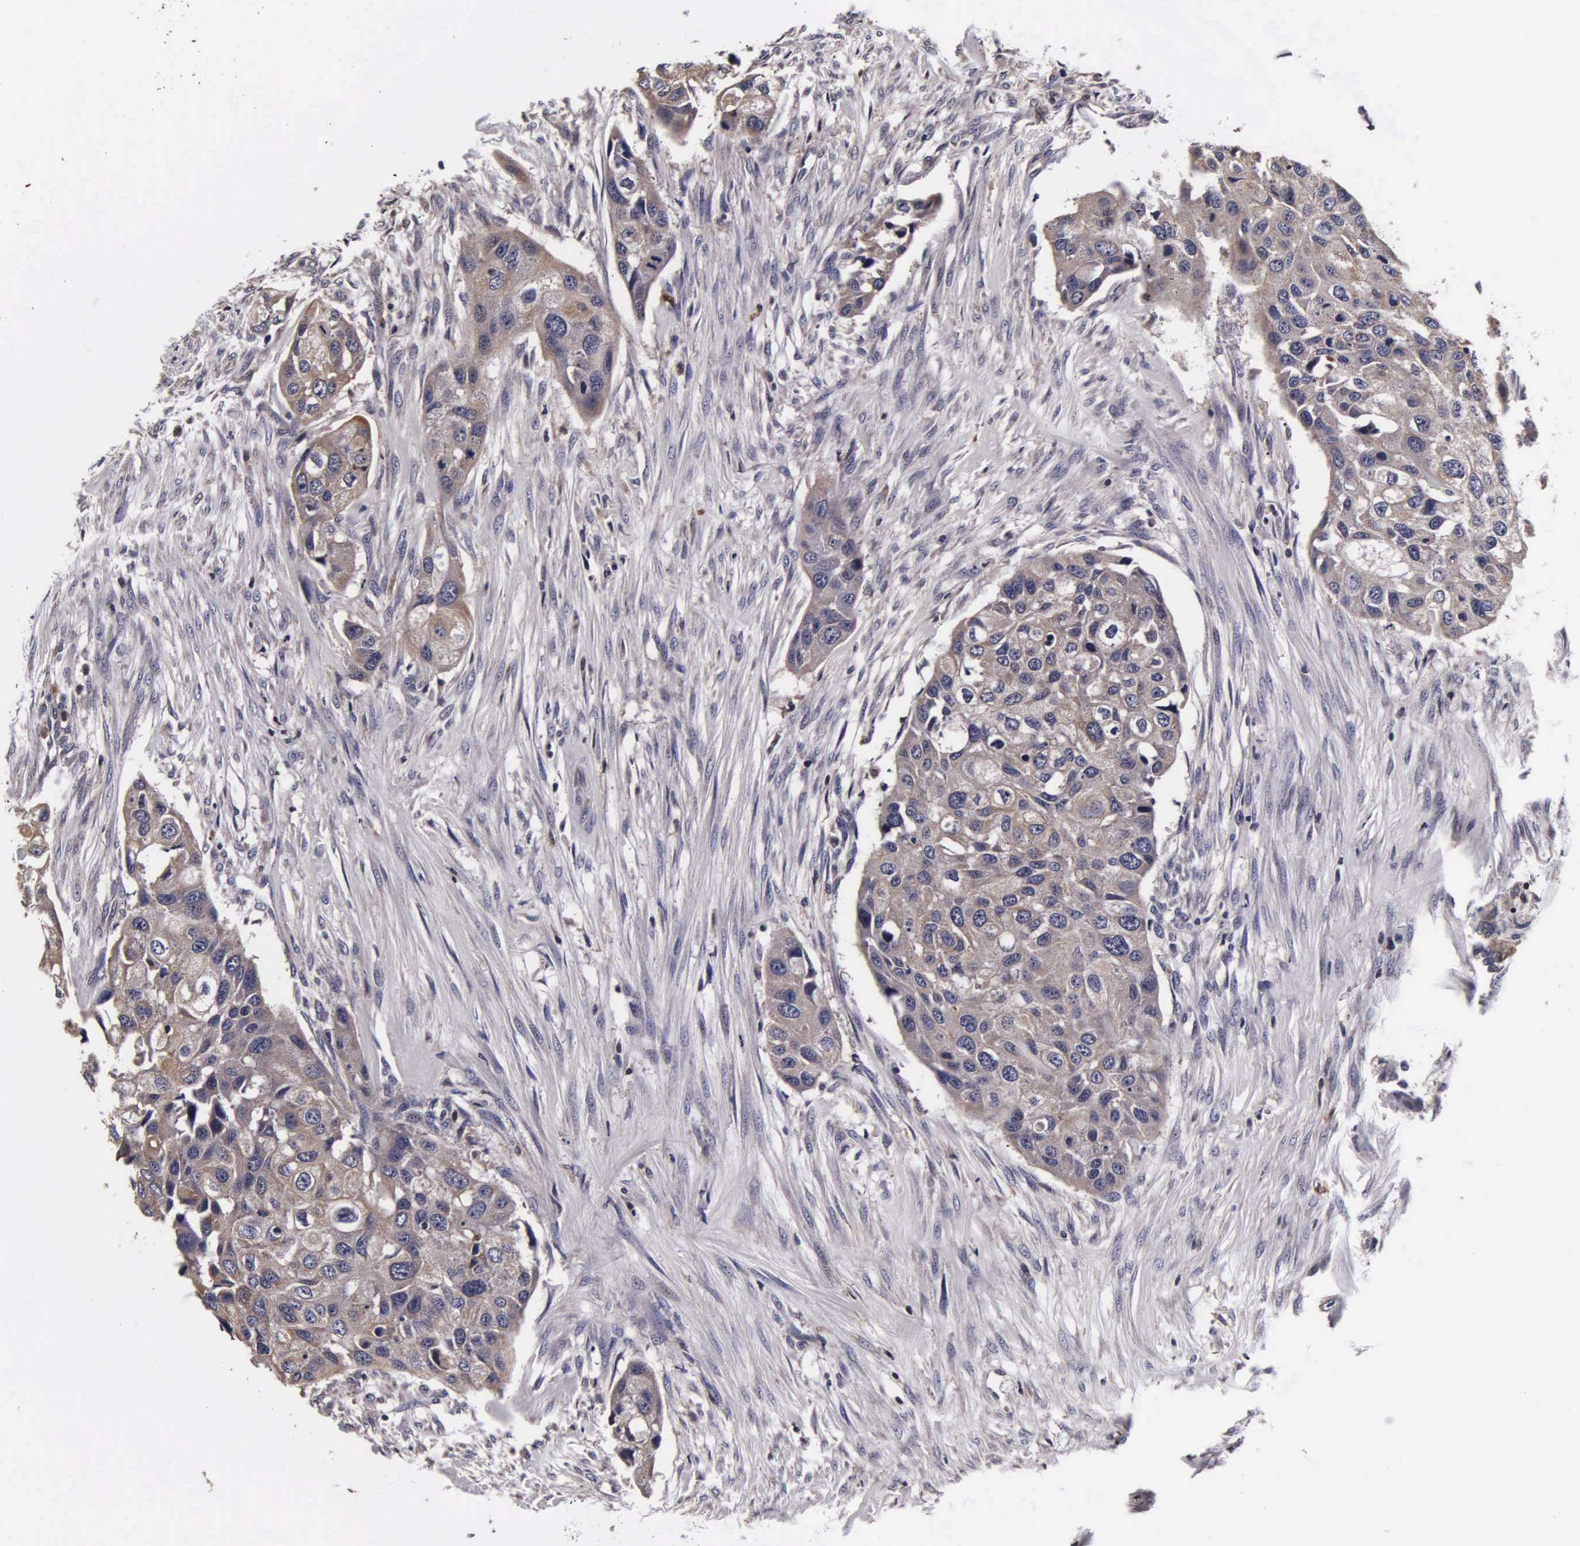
{"staining": {"intensity": "weak", "quantity": ">75%", "location": "cytoplasmic/membranous"}, "tissue": "urothelial cancer", "cell_type": "Tumor cells", "image_type": "cancer", "snomed": [{"axis": "morphology", "description": "Urothelial carcinoma, High grade"}, {"axis": "topography", "description": "Urinary bladder"}], "caption": "DAB immunohistochemical staining of human high-grade urothelial carcinoma demonstrates weak cytoplasmic/membranous protein expression in about >75% of tumor cells.", "gene": "PSMA3", "patient": {"sex": "male", "age": 55}}